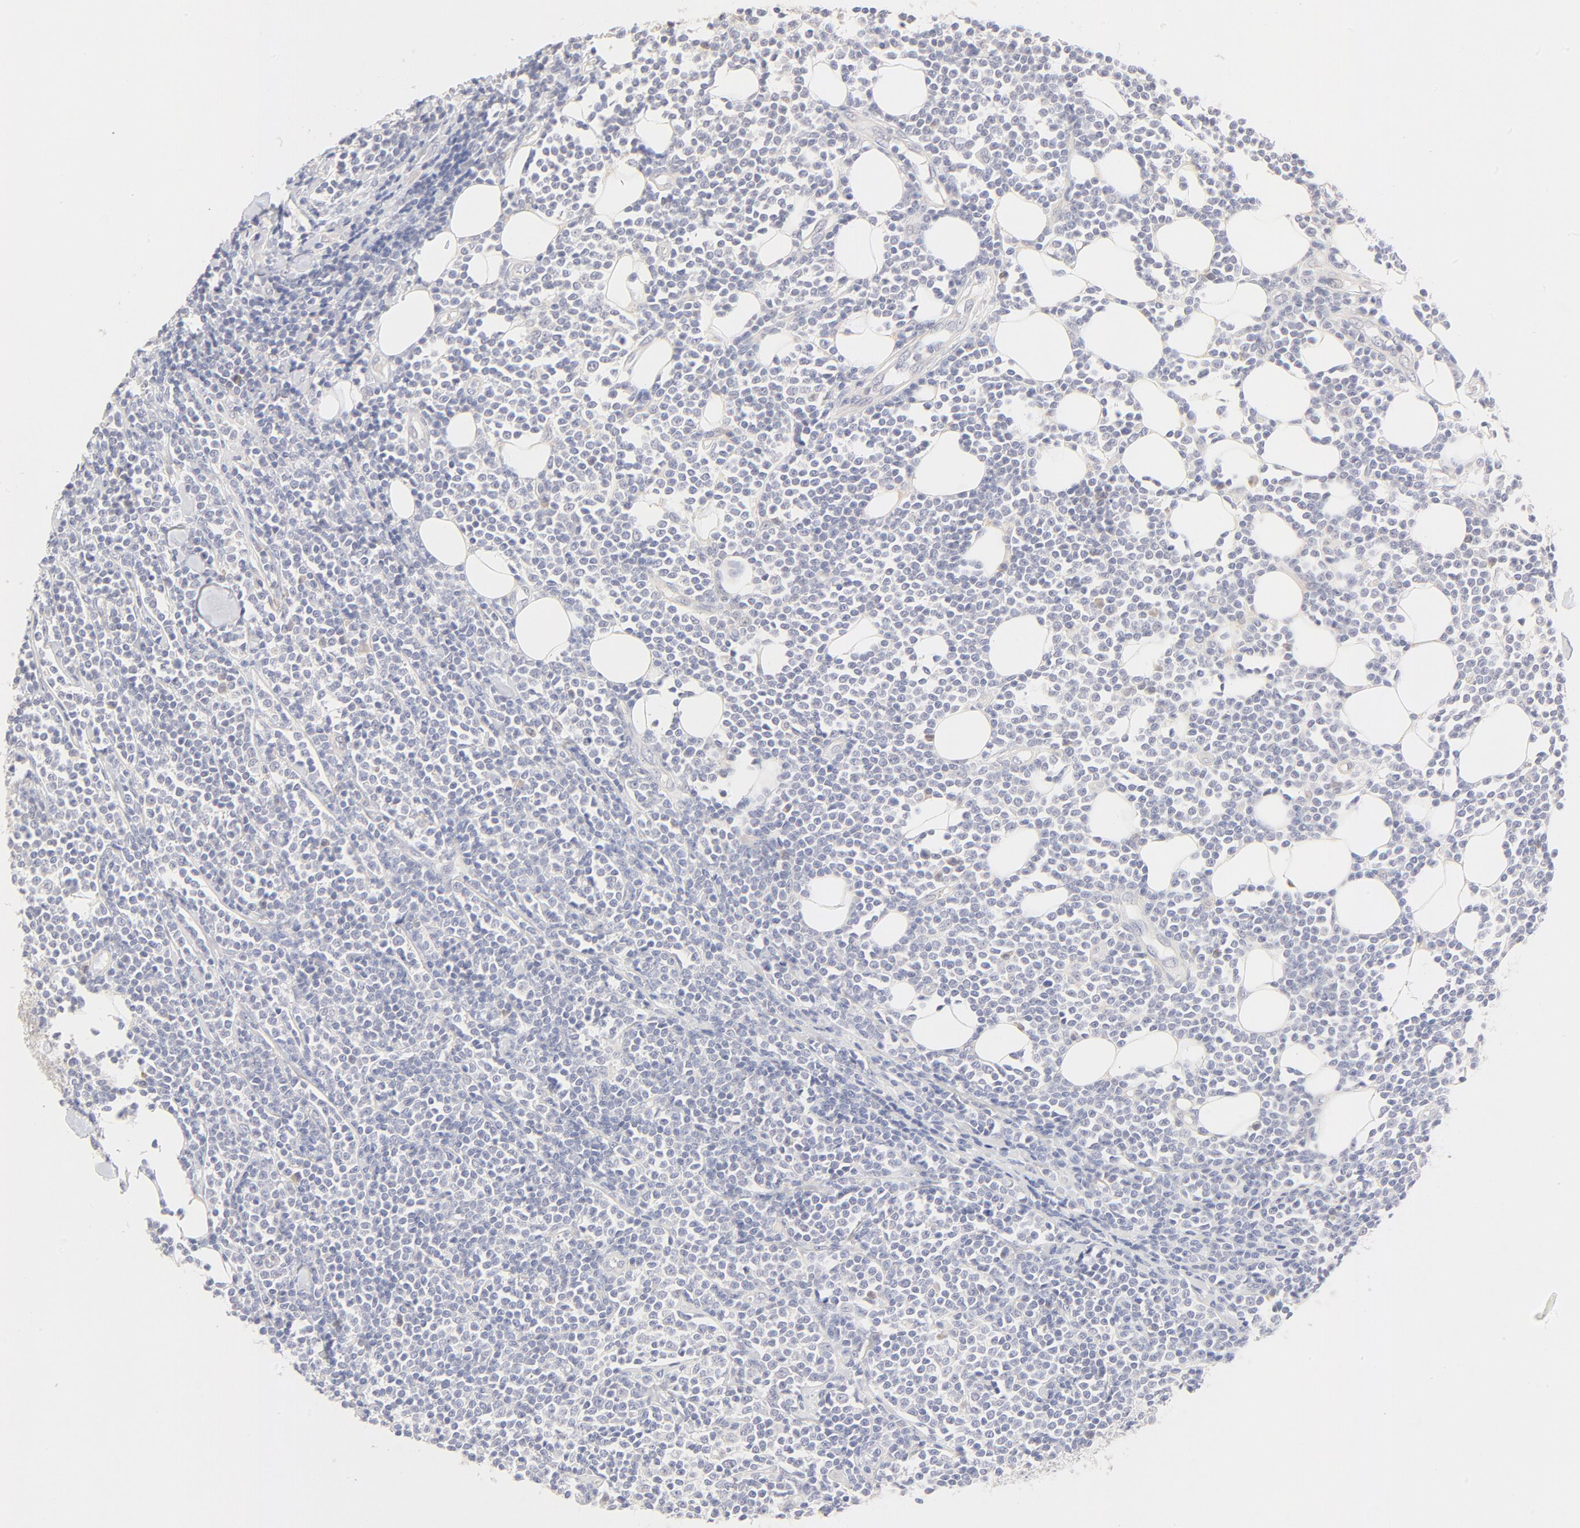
{"staining": {"intensity": "negative", "quantity": "none", "location": "none"}, "tissue": "lymphoma", "cell_type": "Tumor cells", "image_type": "cancer", "snomed": [{"axis": "morphology", "description": "Malignant lymphoma, non-Hodgkin's type, Low grade"}, {"axis": "topography", "description": "Soft tissue"}], "caption": "Immunohistochemical staining of human malignant lymphoma, non-Hodgkin's type (low-grade) shows no significant staining in tumor cells. Brightfield microscopy of immunohistochemistry stained with DAB (brown) and hematoxylin (blue), captured at high magnification.", "gene": "NKX2-2", "patient": {"sex": "male", "age": 92}}